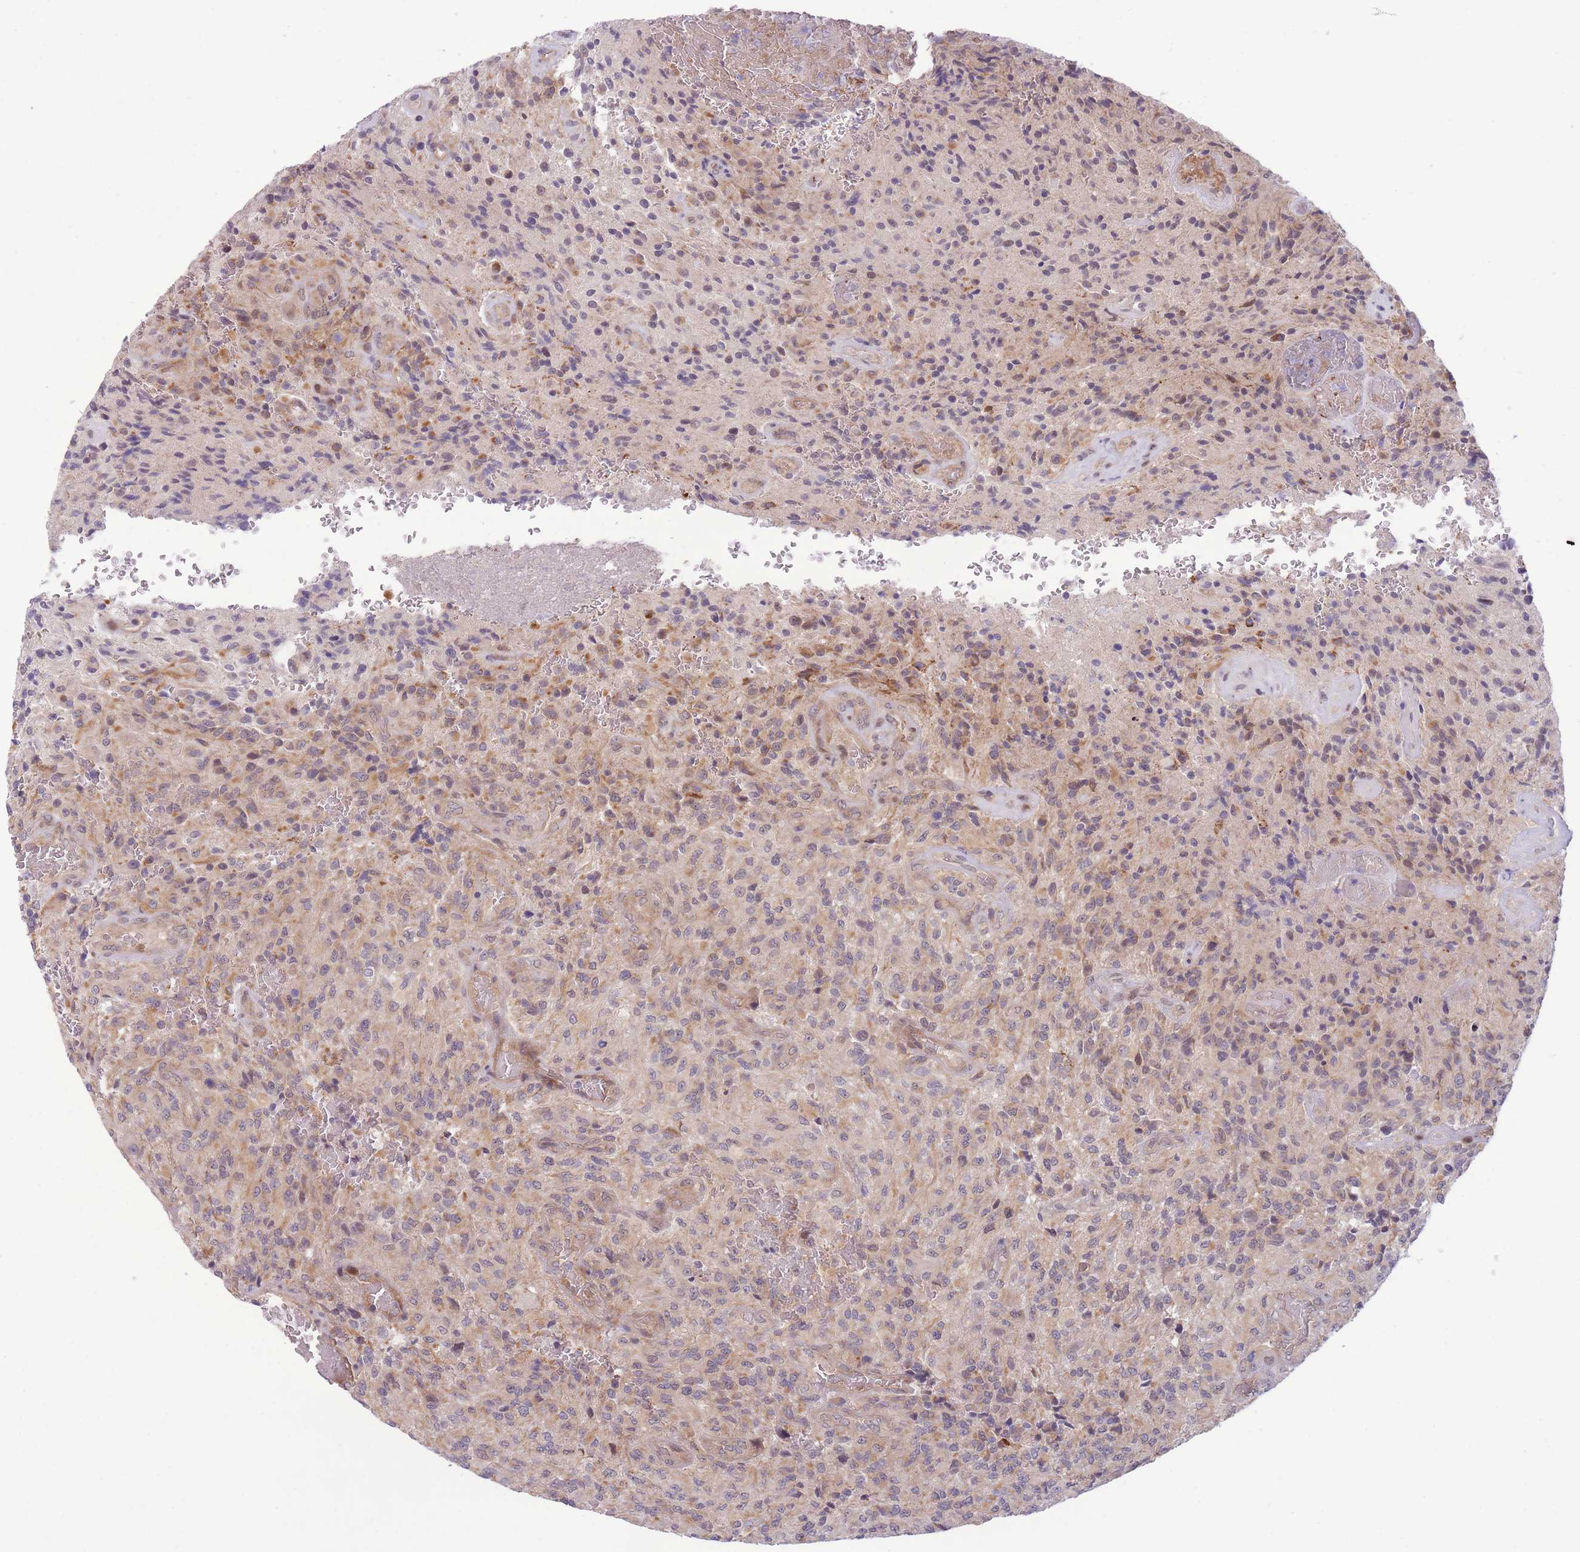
{"staining": {"intensity": "moderate", "quantity": "25%-75%", "location": "cytoplasmic/membranous"}, "tissue": "glioma", "cell_type": "Tumor cells", "image_type": "cancer", "snomed": [{"axis": "morphology", "description": "Normal tissue, NOS"}, {"axis": "morphology", "description": "Glioma, malignant, High grade"}, {"axis": "topography", "description": "Cerebral cortex"}], "caption": "IHC image of malignant glioma (high-grade) stained for a protein (brown), which demonstrates medium levels of moderate cytoplasmic/membranous expression in about 25%-75% of tumor cells.", "gene": "CDC25B", "patient": {"sex": "male", "age": 56}}